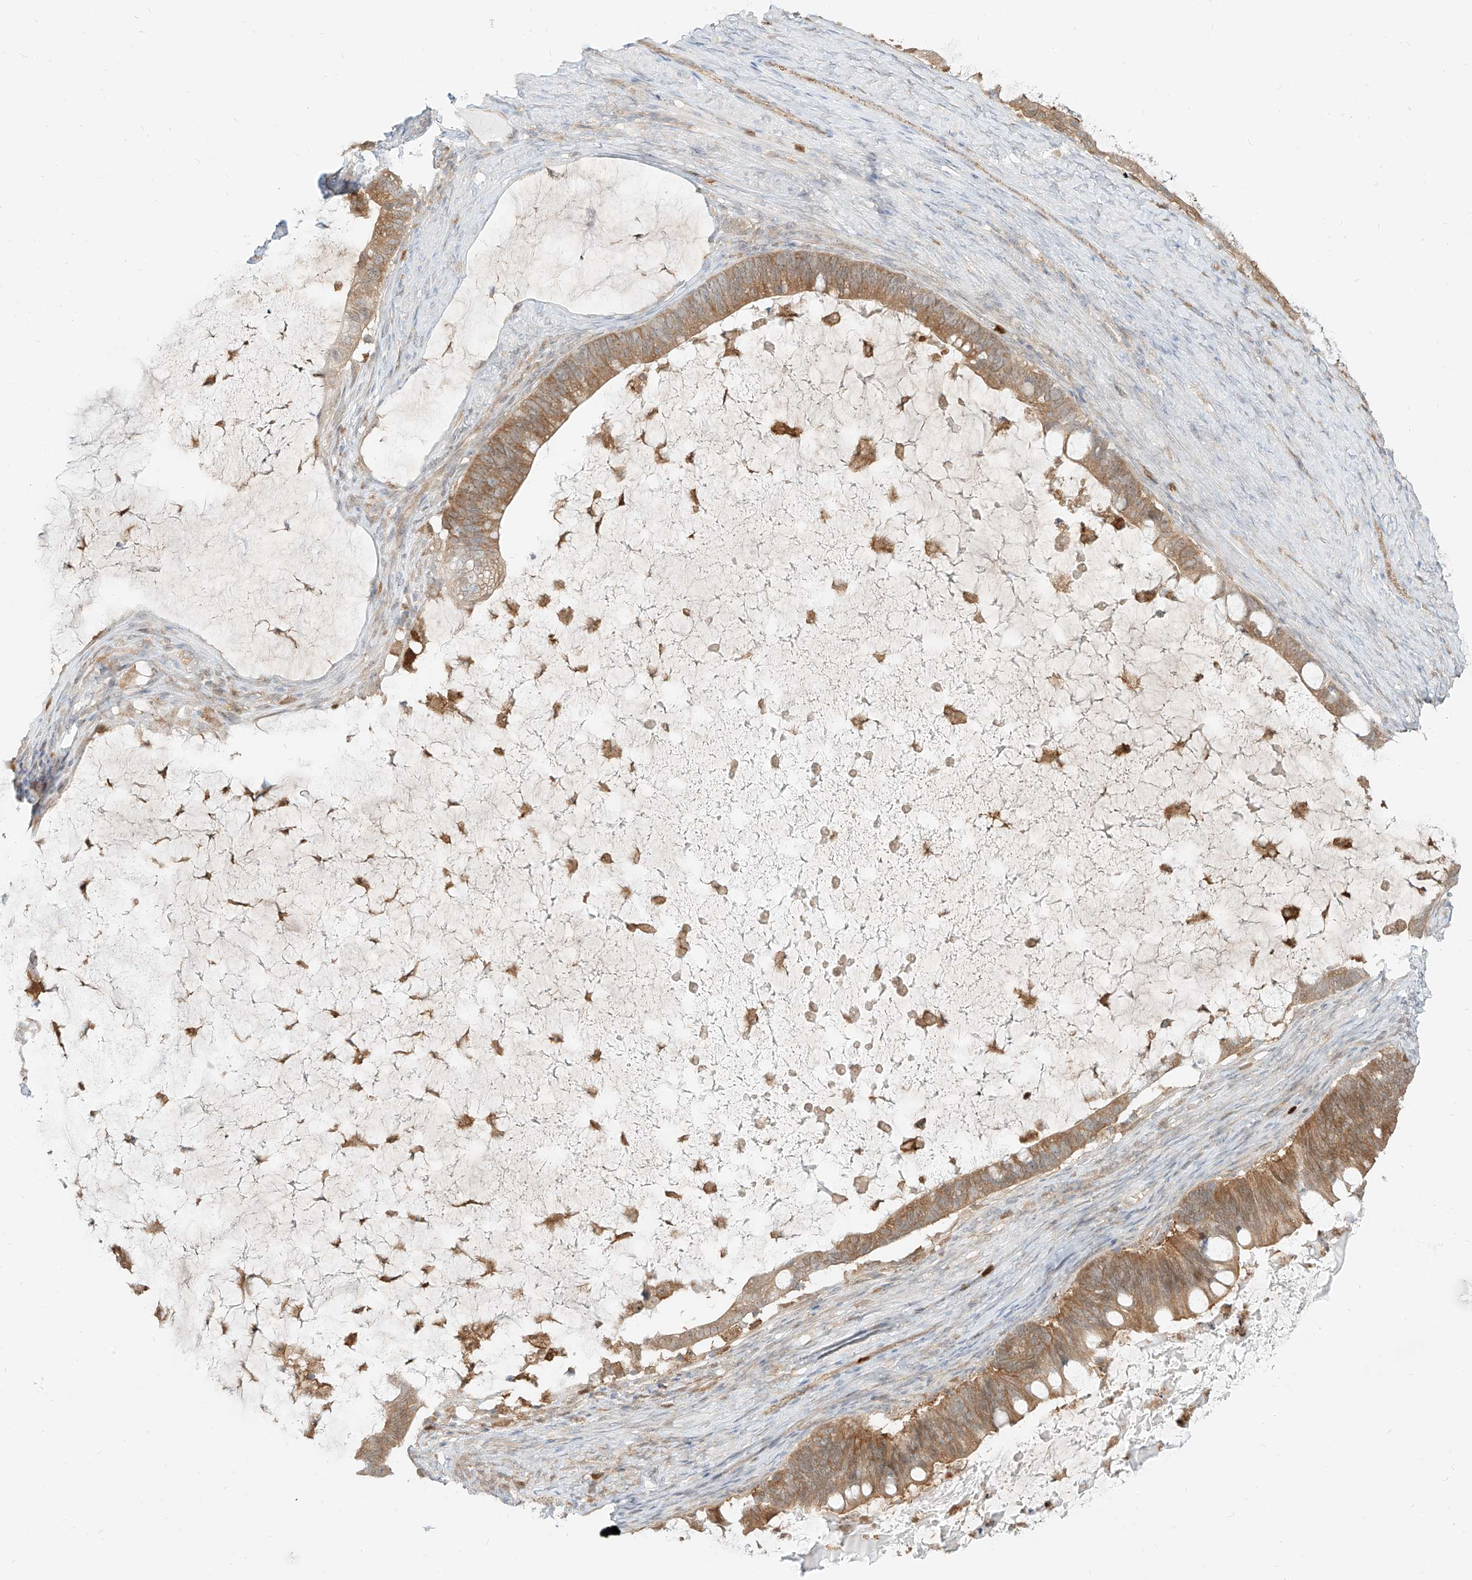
{"staining": {"intensity": "moderate", "quantity": ">75%", "location": "cytoplasmic/membranous"}, "tissue": "ovarian cancer", "cell_type": "Tumor cells", "image_type": "cancer", "snomed": [{"axis": "morphology", "description": "Cystadenocarcinoma, mucinous, NOS"}, {"axis": "topography", "description": "Ovary"}], "caption": "Moderate cytoplasmic/membranous protein positivity is seen in about >75% of tumor cells in ovarian mucinous cystadenocarcinoma.", "gene": "PGD", "patient": {"sex": "female", "age": 61}}